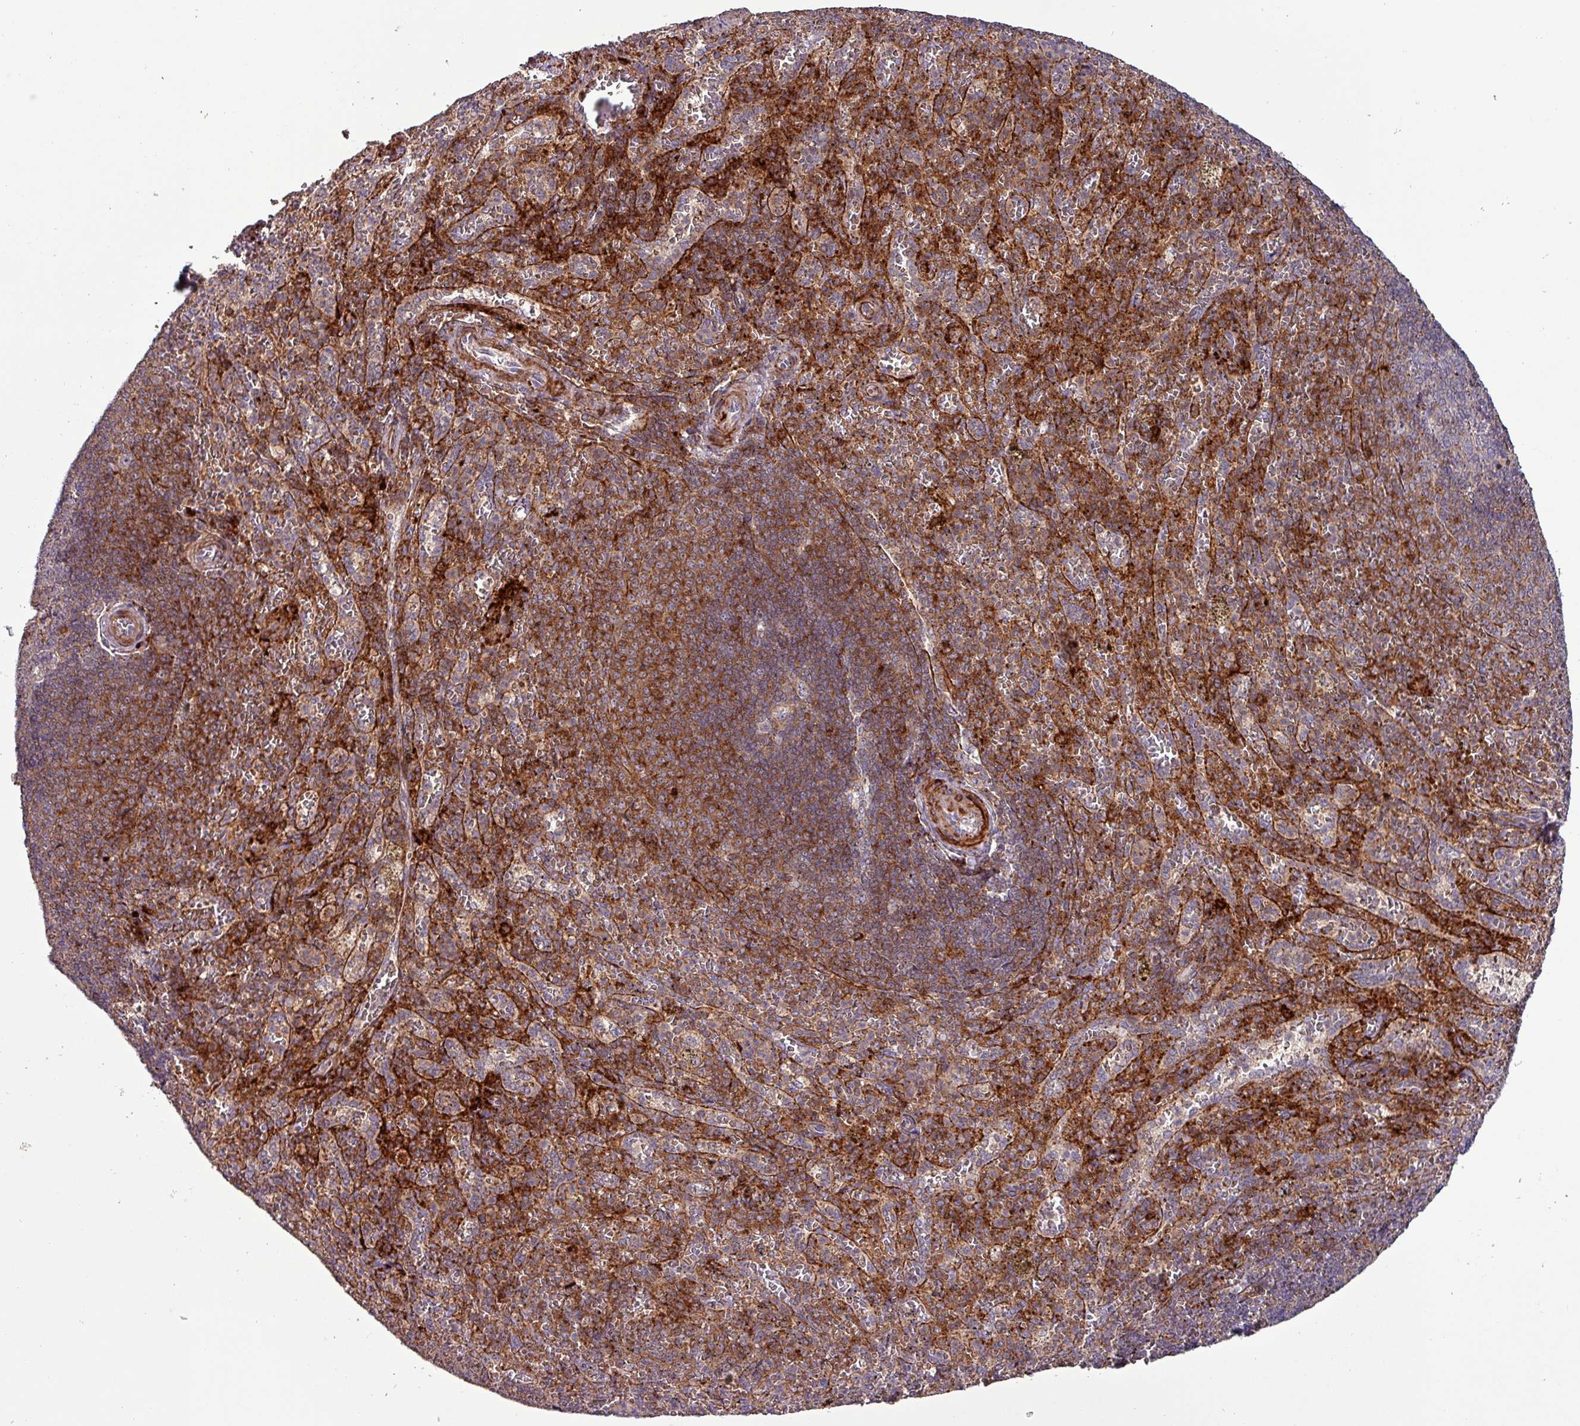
{"staining": {"intensity": "strong", "quantity": ">75%", "location": "cytoplasmic/membranous"}, "tissue": "spleen", "cell_type": "Cells in red pulp", "image_type": "normal", "snomed": [{"axis": "morphology", "description": "Normal tissue, NOS"}, {"axis": "topography", "description": "Spleen"}], "caption": "A brown stain shows strong cytoplasmic/membranous staining of a protein in cells in red pulp of unremarkable spleen.", "gene": "TPRA1", "patient": {"sex": "female", "age": 21}}